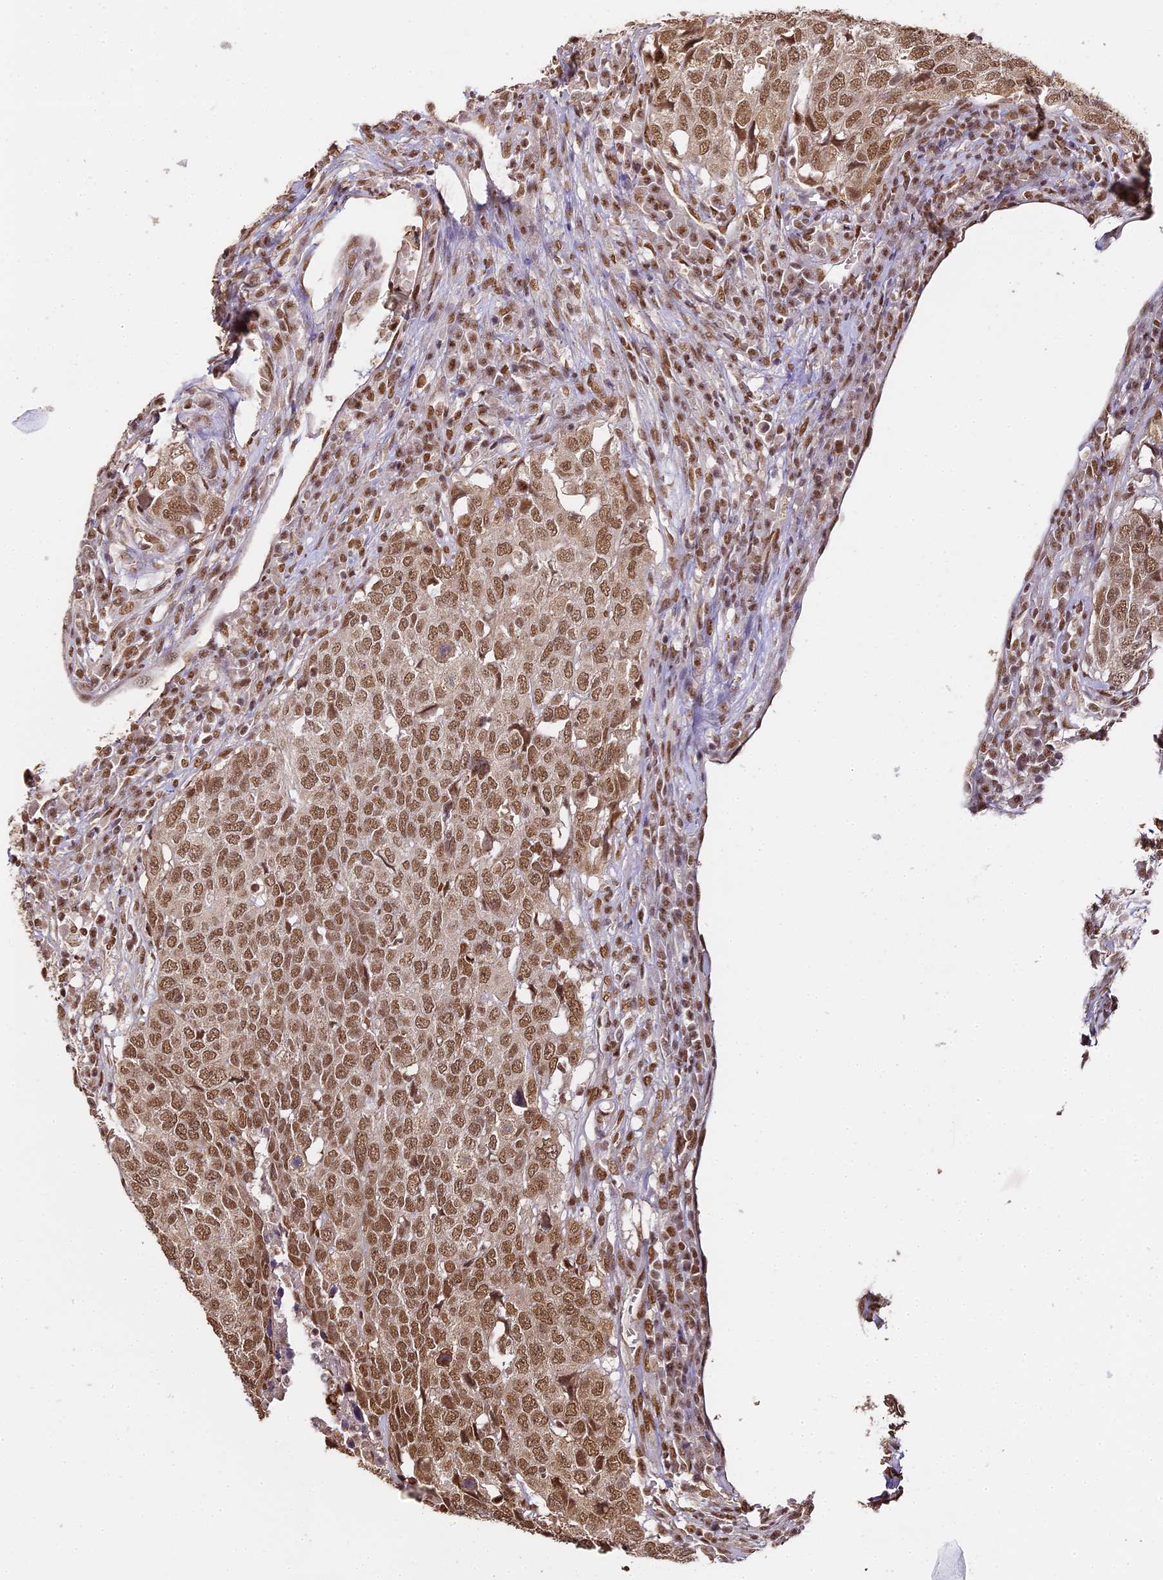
{"staining": {"intensity": "moderate", "quantity": ">75%", "location": "nuclear"}, "tissue": "head and neck cancer", "cell_type": "Tumor cells", "image_type": "cancer", "snomed": [{"axis": "morphology", "description": "Squamous cell carcinoma, NOS"}, {"axis": "topography", "description": "Head-Neck"}], "caption": "The immunohistochemical stain highlights moderate nuclear expression in tumor cells of head and neck squamous cell carcinoma tissue.", "gene": "HNRNPA1", "patient": {"sex": "male", "age": 66}}